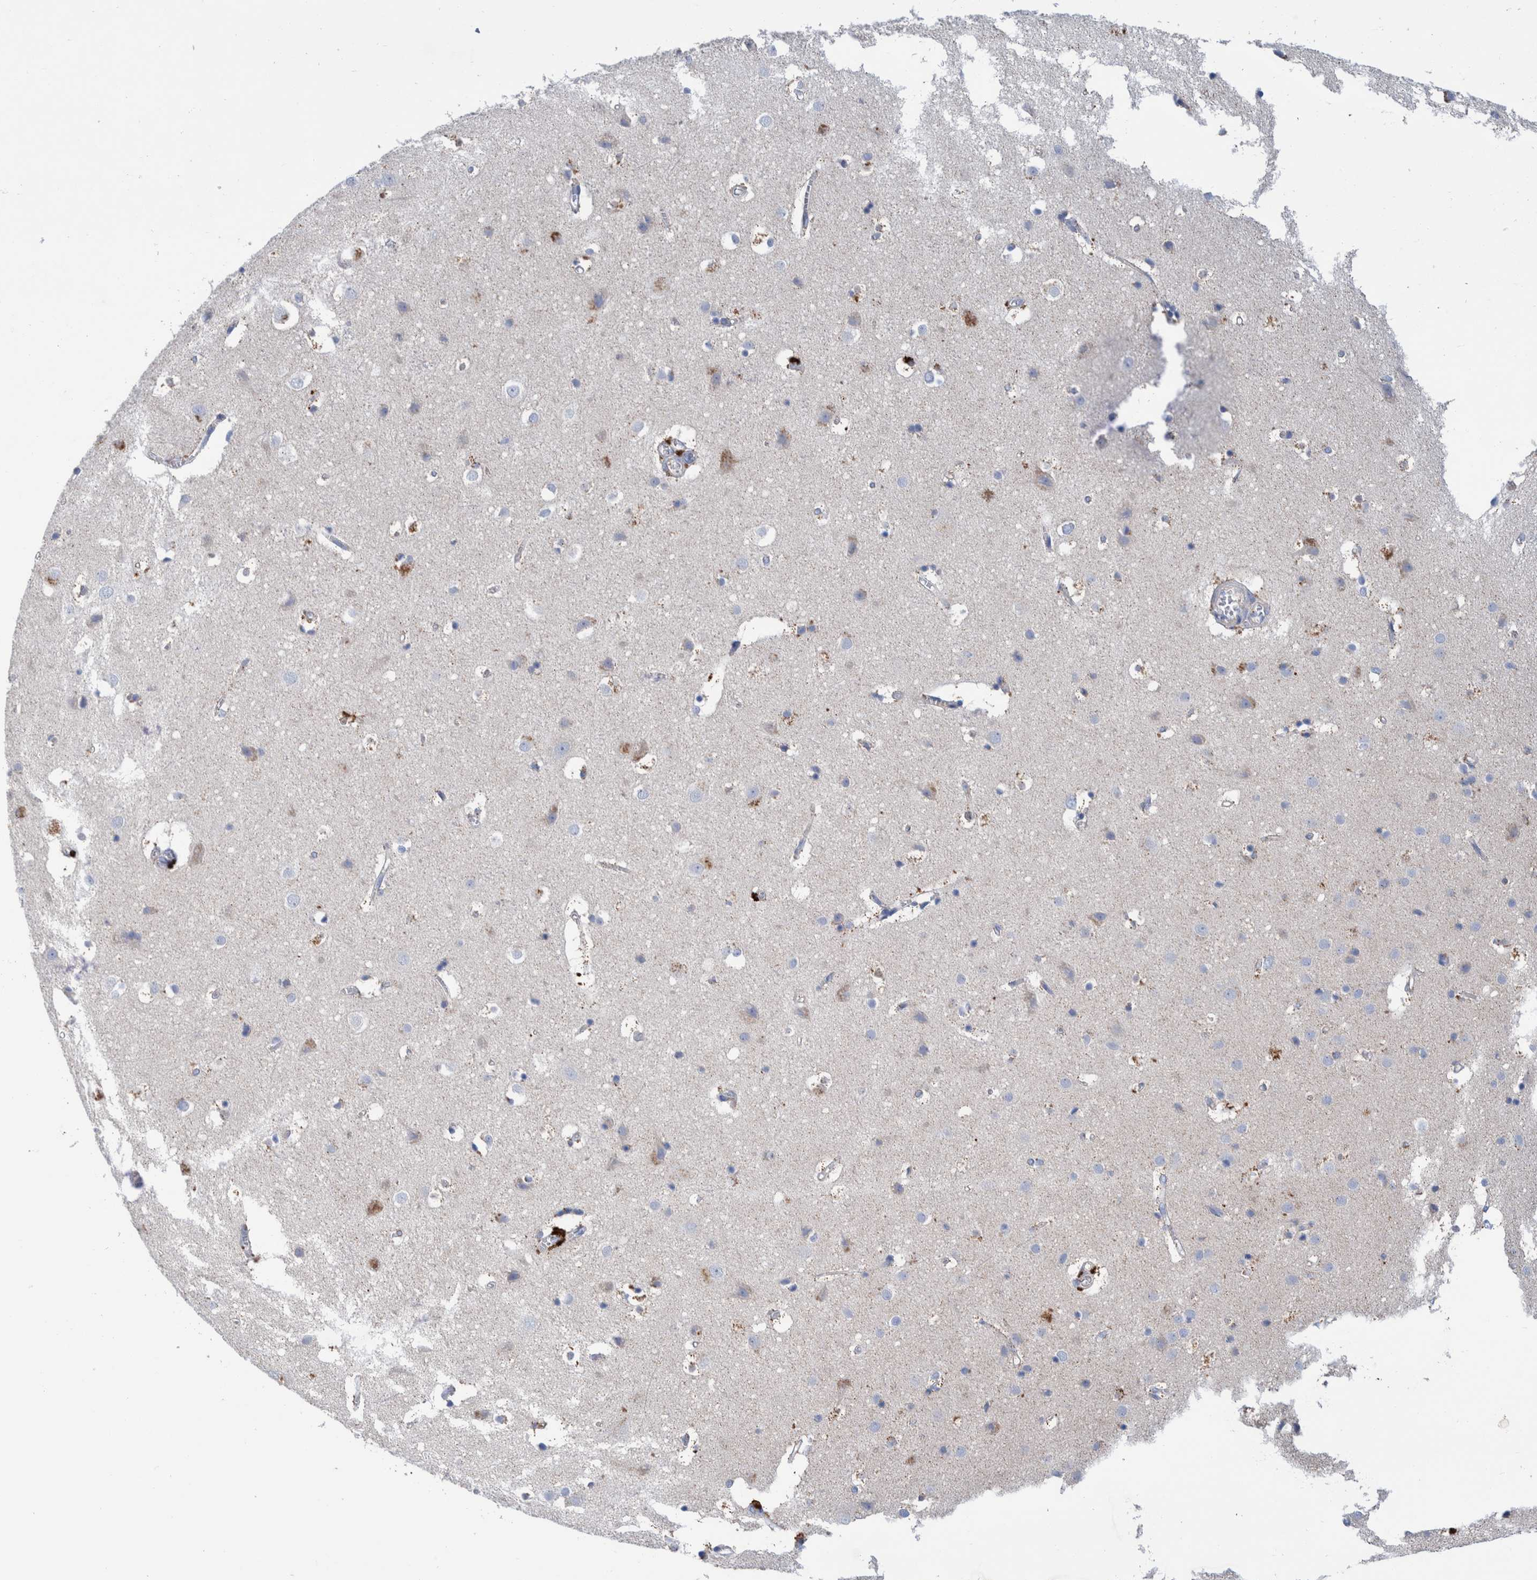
{"staining": {"intensity": "weak", "quantity": ">75%", "location": "cytoplasmic/membranous"}, "tissue": "cerebral cortex", "cell_type": "Endothelial cells", "image_type": "normal", "snomed": [{"axis": "morphology", "description": "Normal tissue, NOS"}, {"axis": "topography", "description": "Cerebral cortex"}], "caption": "Benign cerebral cortex demonstrates weak cytoplasmic/membranous staining in about >75% of endothelial cells.", "gene": "DECR1", "patient": {"sex": "male", "age": 54}}